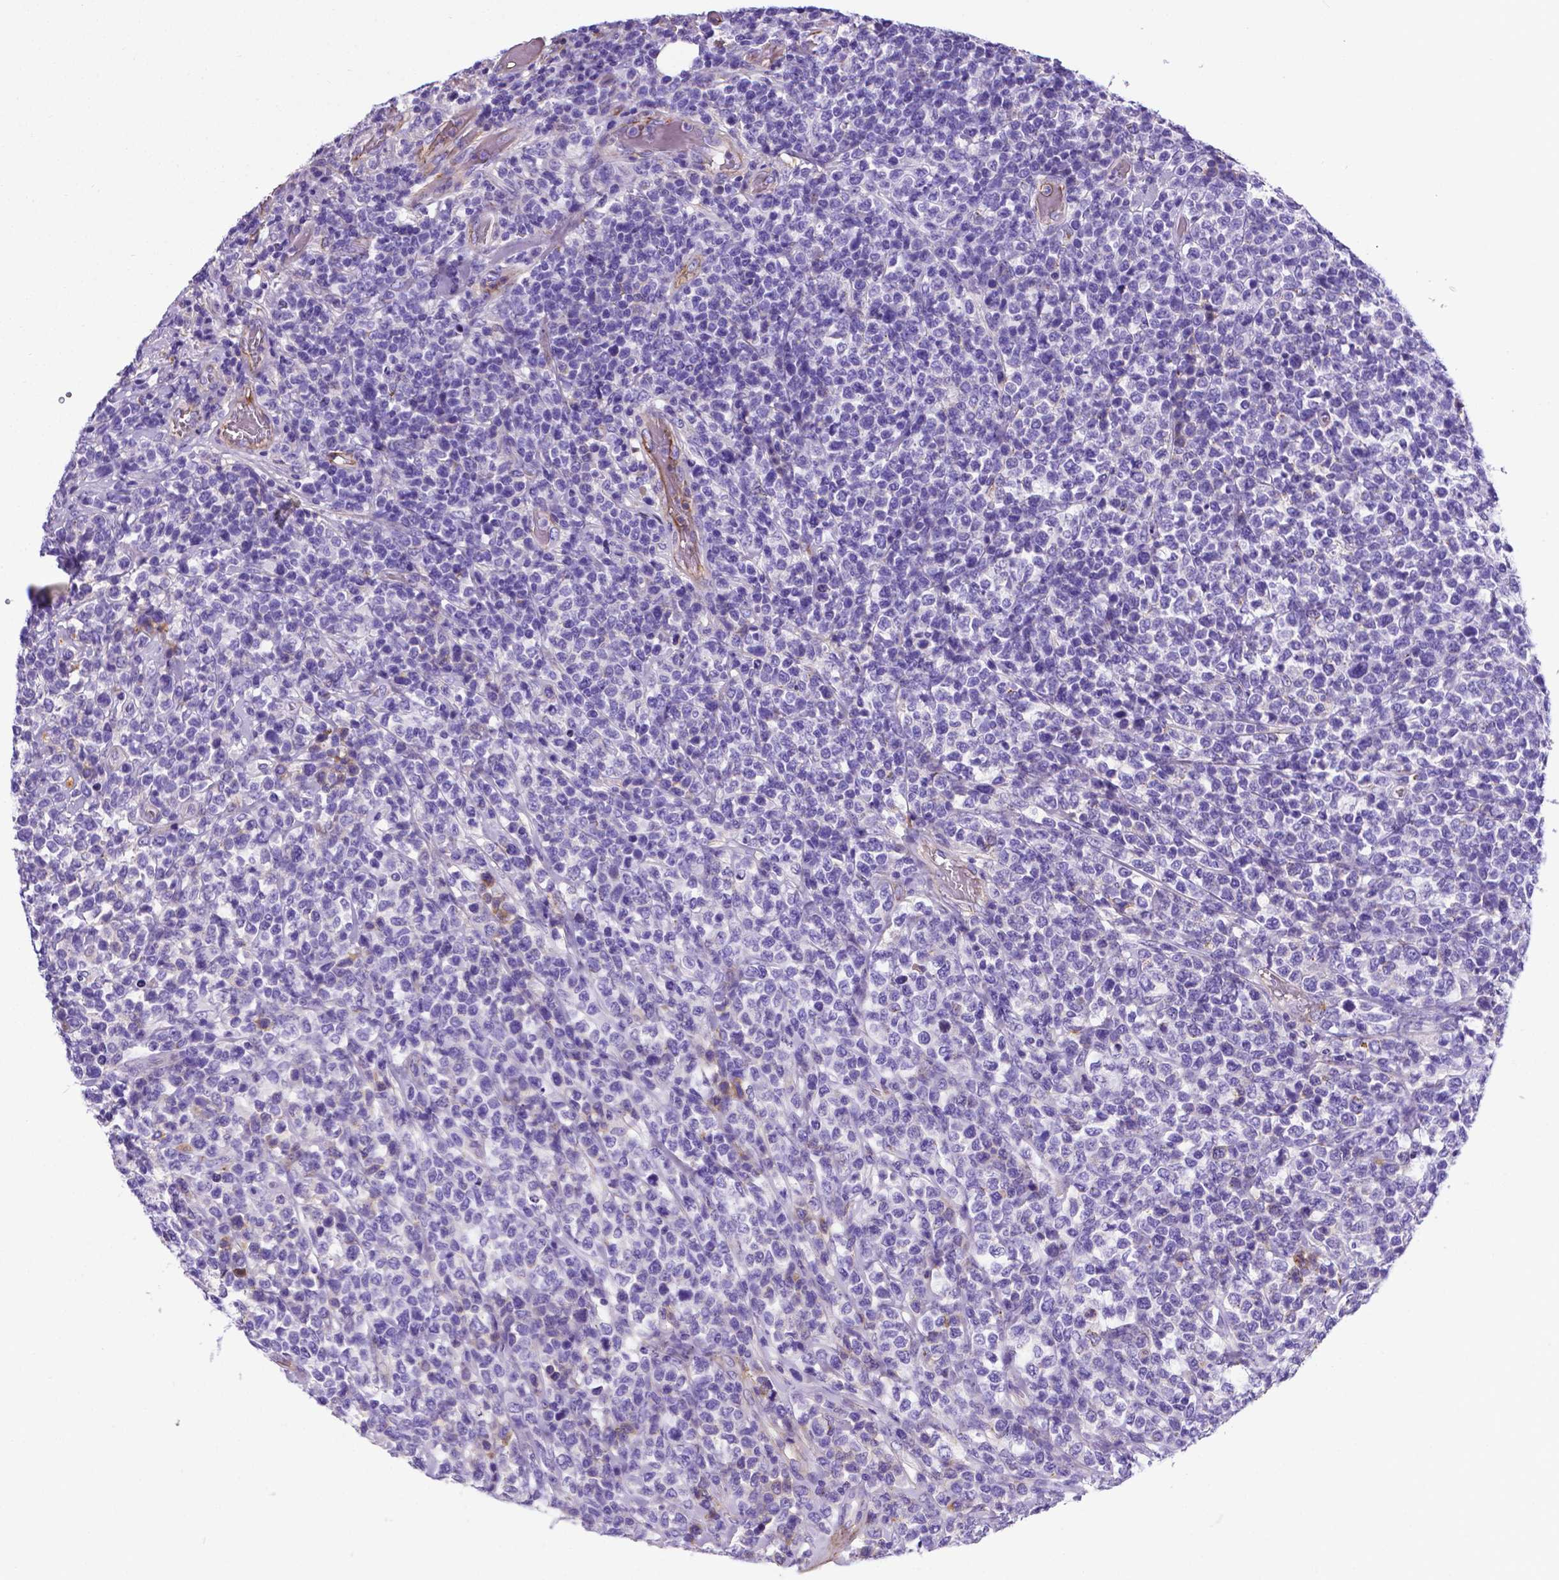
{"staining": {"intensity": "negative", "quantity": "none", "location": "none"}, "tissue": "lymphoma", "cell_type": "Tumor cells", "image_type": "cancer", "snomed": [{"axis": "morphology", "description": "Malignant lymphoma, non-Hodgkin's type, High grade"}, {"axis": "topography", "description": "Soft tissue"}], "caption": "A photomicrograph of human malignant lymphoma, non-Hodgkin's type (high-grade) is negative for staining in tumor cells.", "gene": "APOE", "patient": {"sex": "female", "age": 56}}